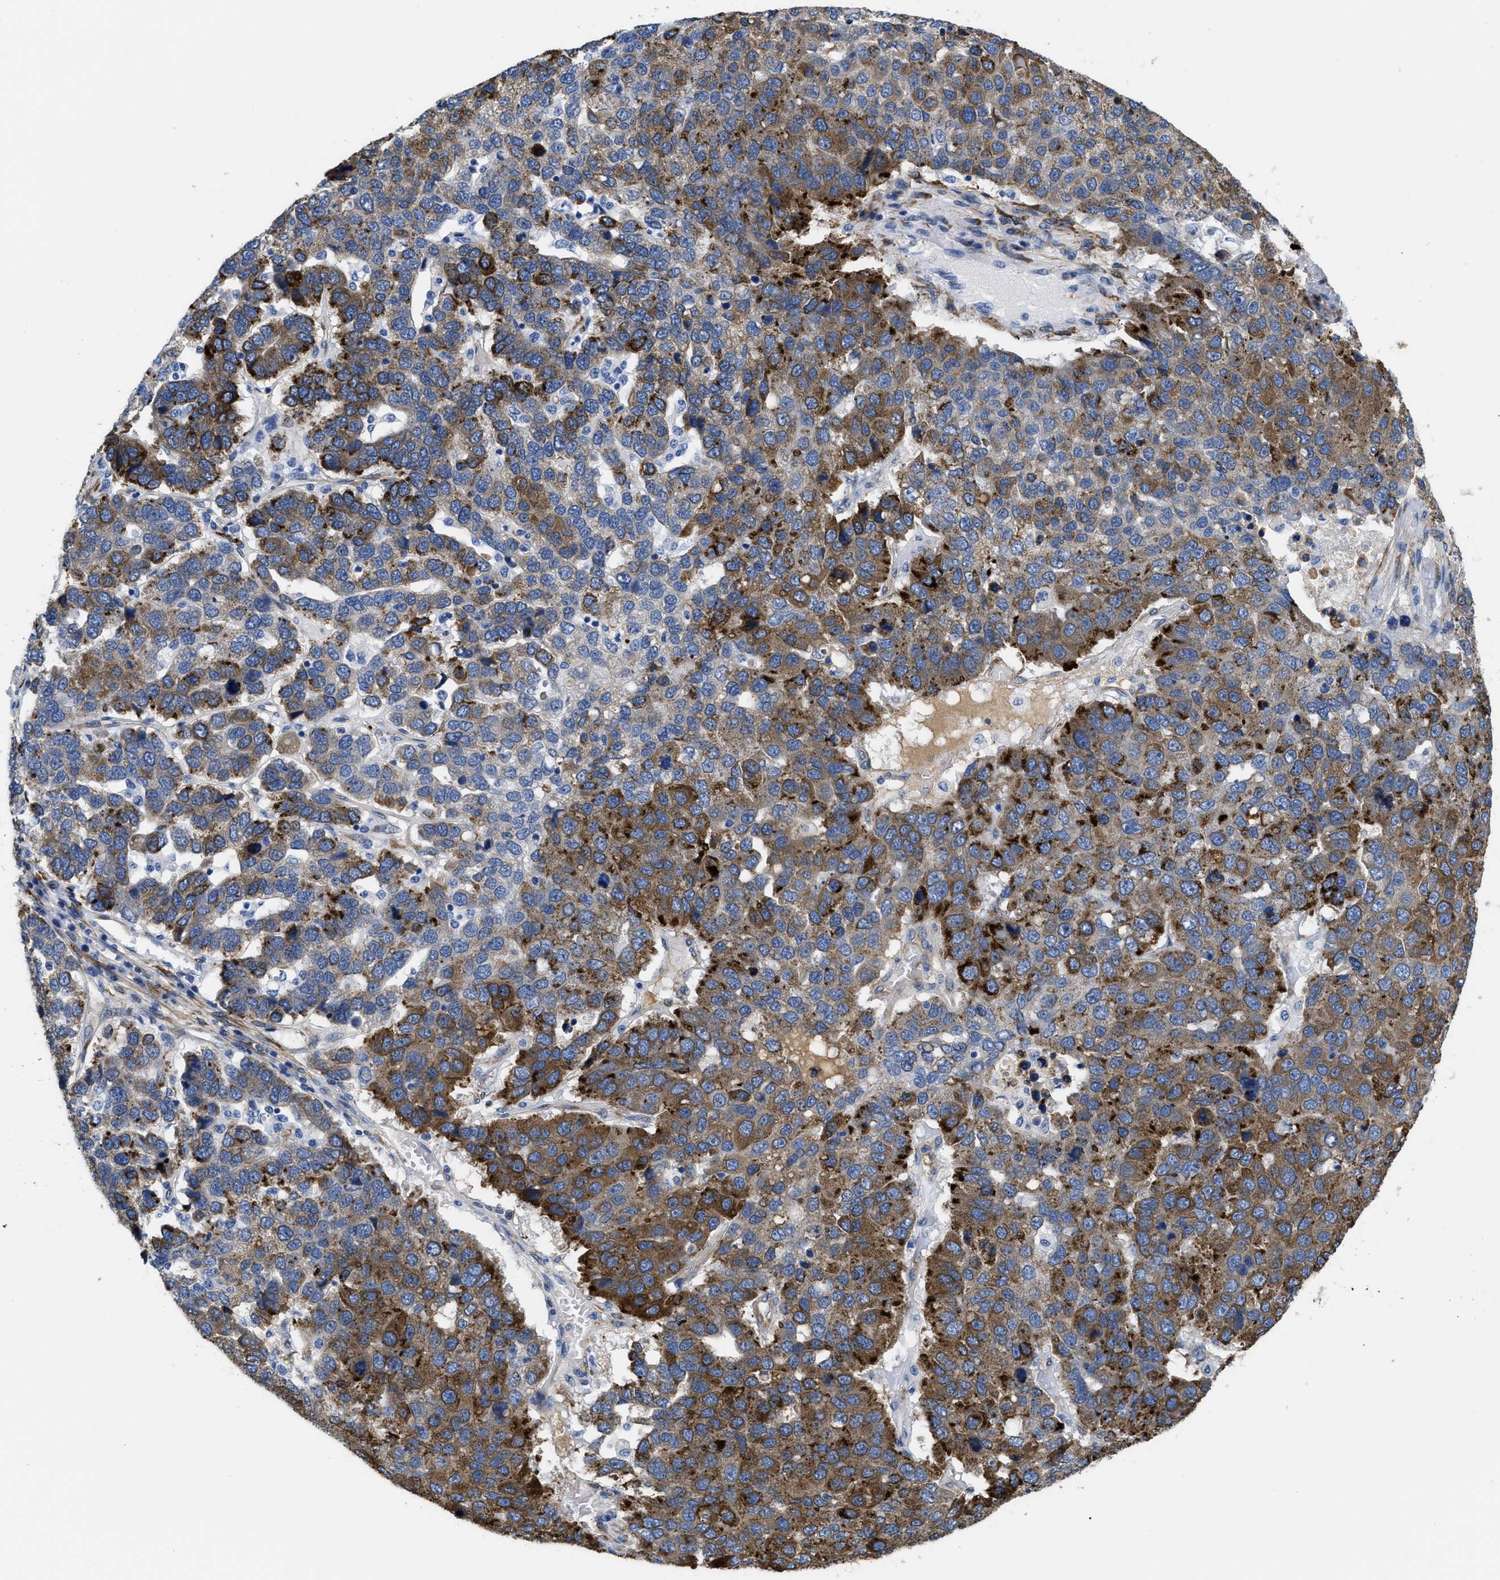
{"staining": {"intensity": "moderate", "quantity": "25%-75%", "location": "cytoplasmic/membranous"}, "tissue": "pancreatic cancer", "cell_type": "Tumor cells", "image_type": "cancer", "snomed": [{"axis": "morphology", "description": "Adenocarcinoma, NOS"}, {"axis": "topography", "description": "Pancreas"}], "caption": "Pancreatic adenocarcinoma tissue shows moderate cytoplasmic/membranous expression in about 25%-75% of tumor cells, visualized by immunohistochemistry. Using DAB (brown) and hematoxylin (blue) stains, captured at high magnification using brightfield microscopy.", "gene": "SQLE", "patient": {"sex": "female", "age": 61}}